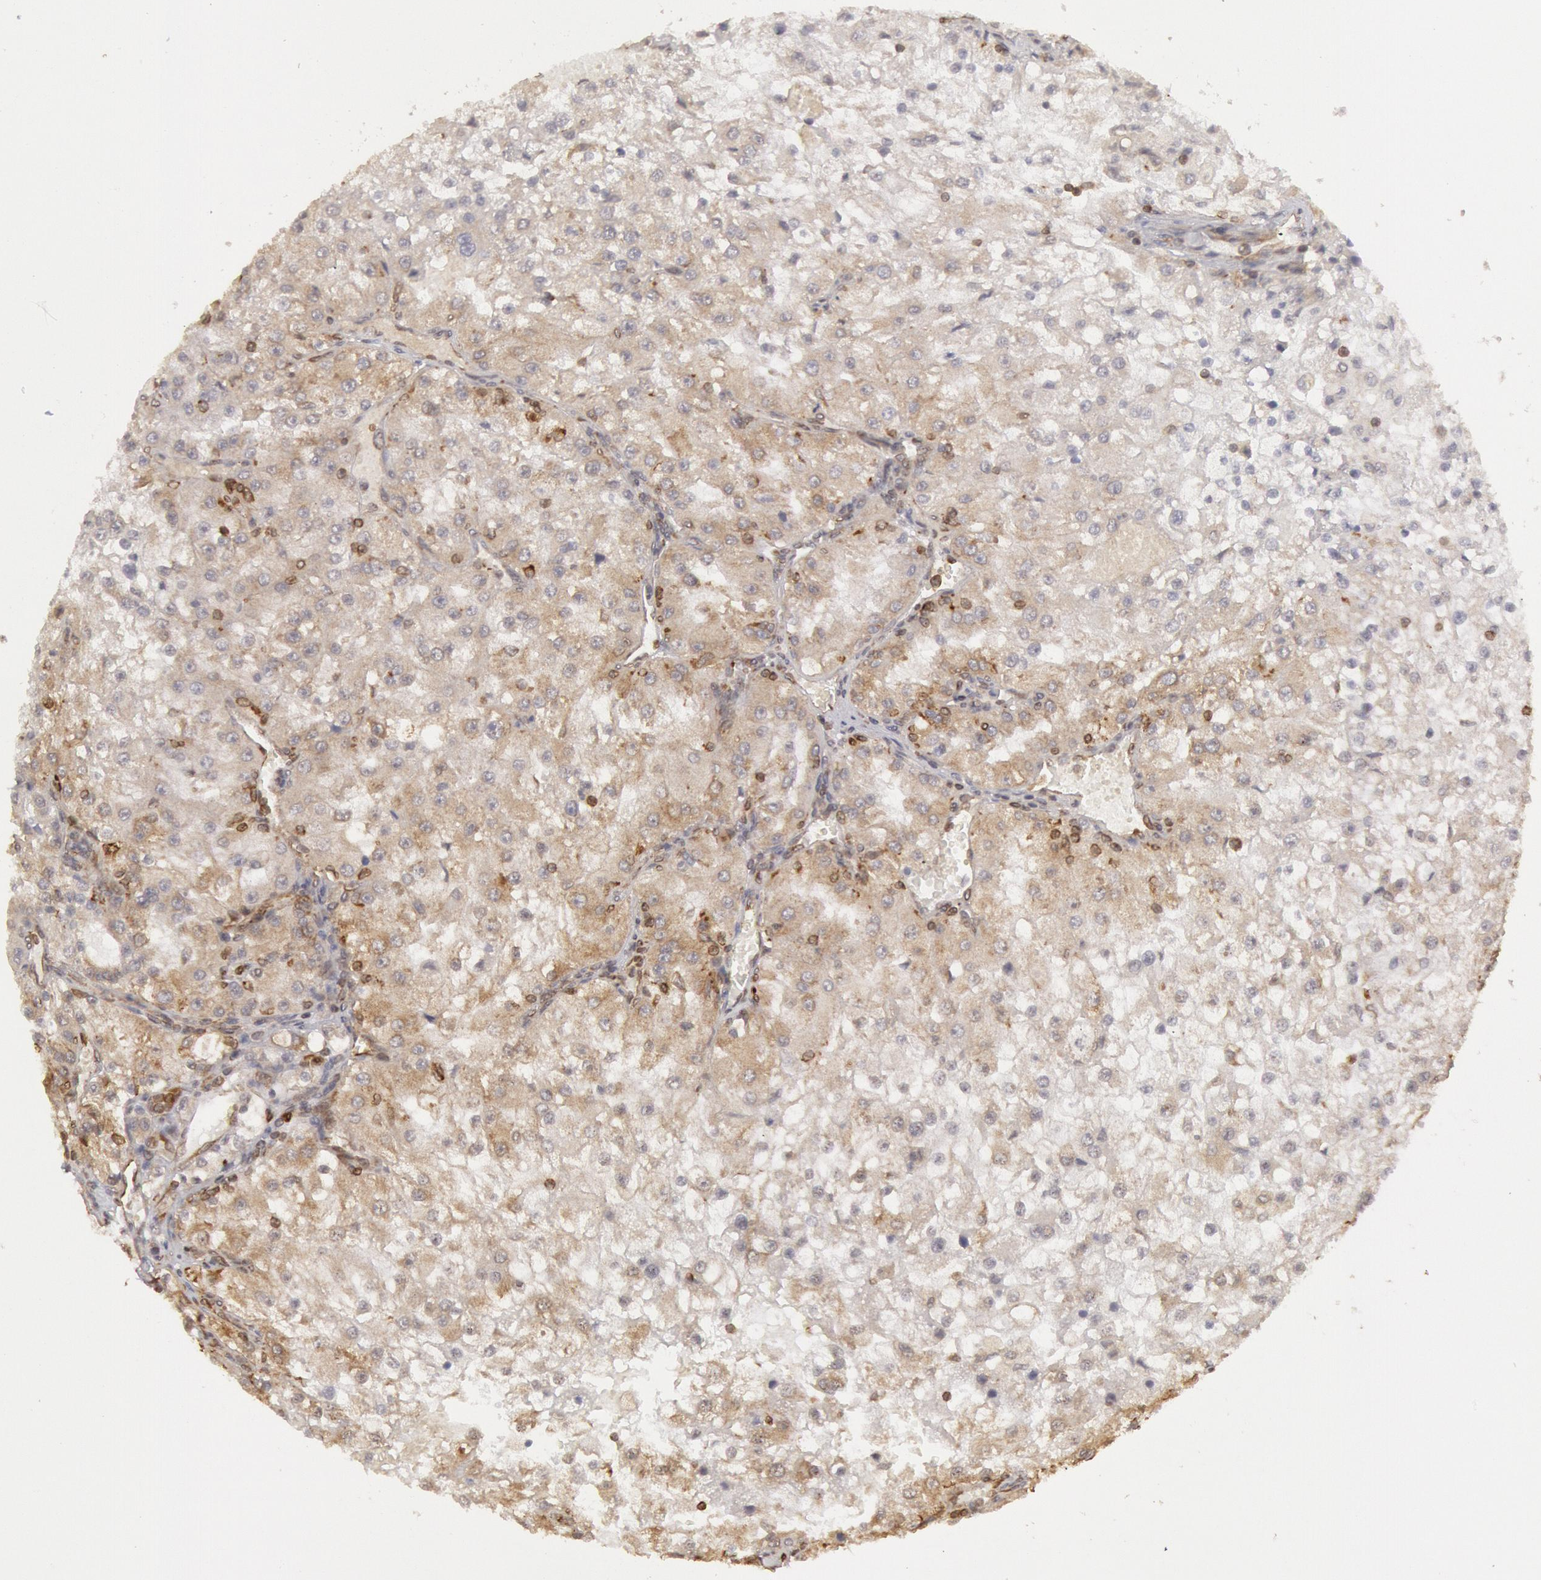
{"staining": {"intensity": "weak", "quantity": "<25%", "location": "cytoplasmic/membranous"}, "tissue": "renal cancer", "cell_type": "Tumor cells", "image_type": "cancer", "snomed": [{"axis": "morphology", "description": "Adenocarcinoma, NOS"}, {"axis": "topography", "description": "Kidney"}], "caption": "The immunohistochemistry histopathology image has no significant positivity in tumor cells of adenocarcinoma (renal) tissue. (Brightfield microscopy of DAB IHC at high magnification).", "gene": "TAP2", "patient": {"sex": "female", "age": 74}}